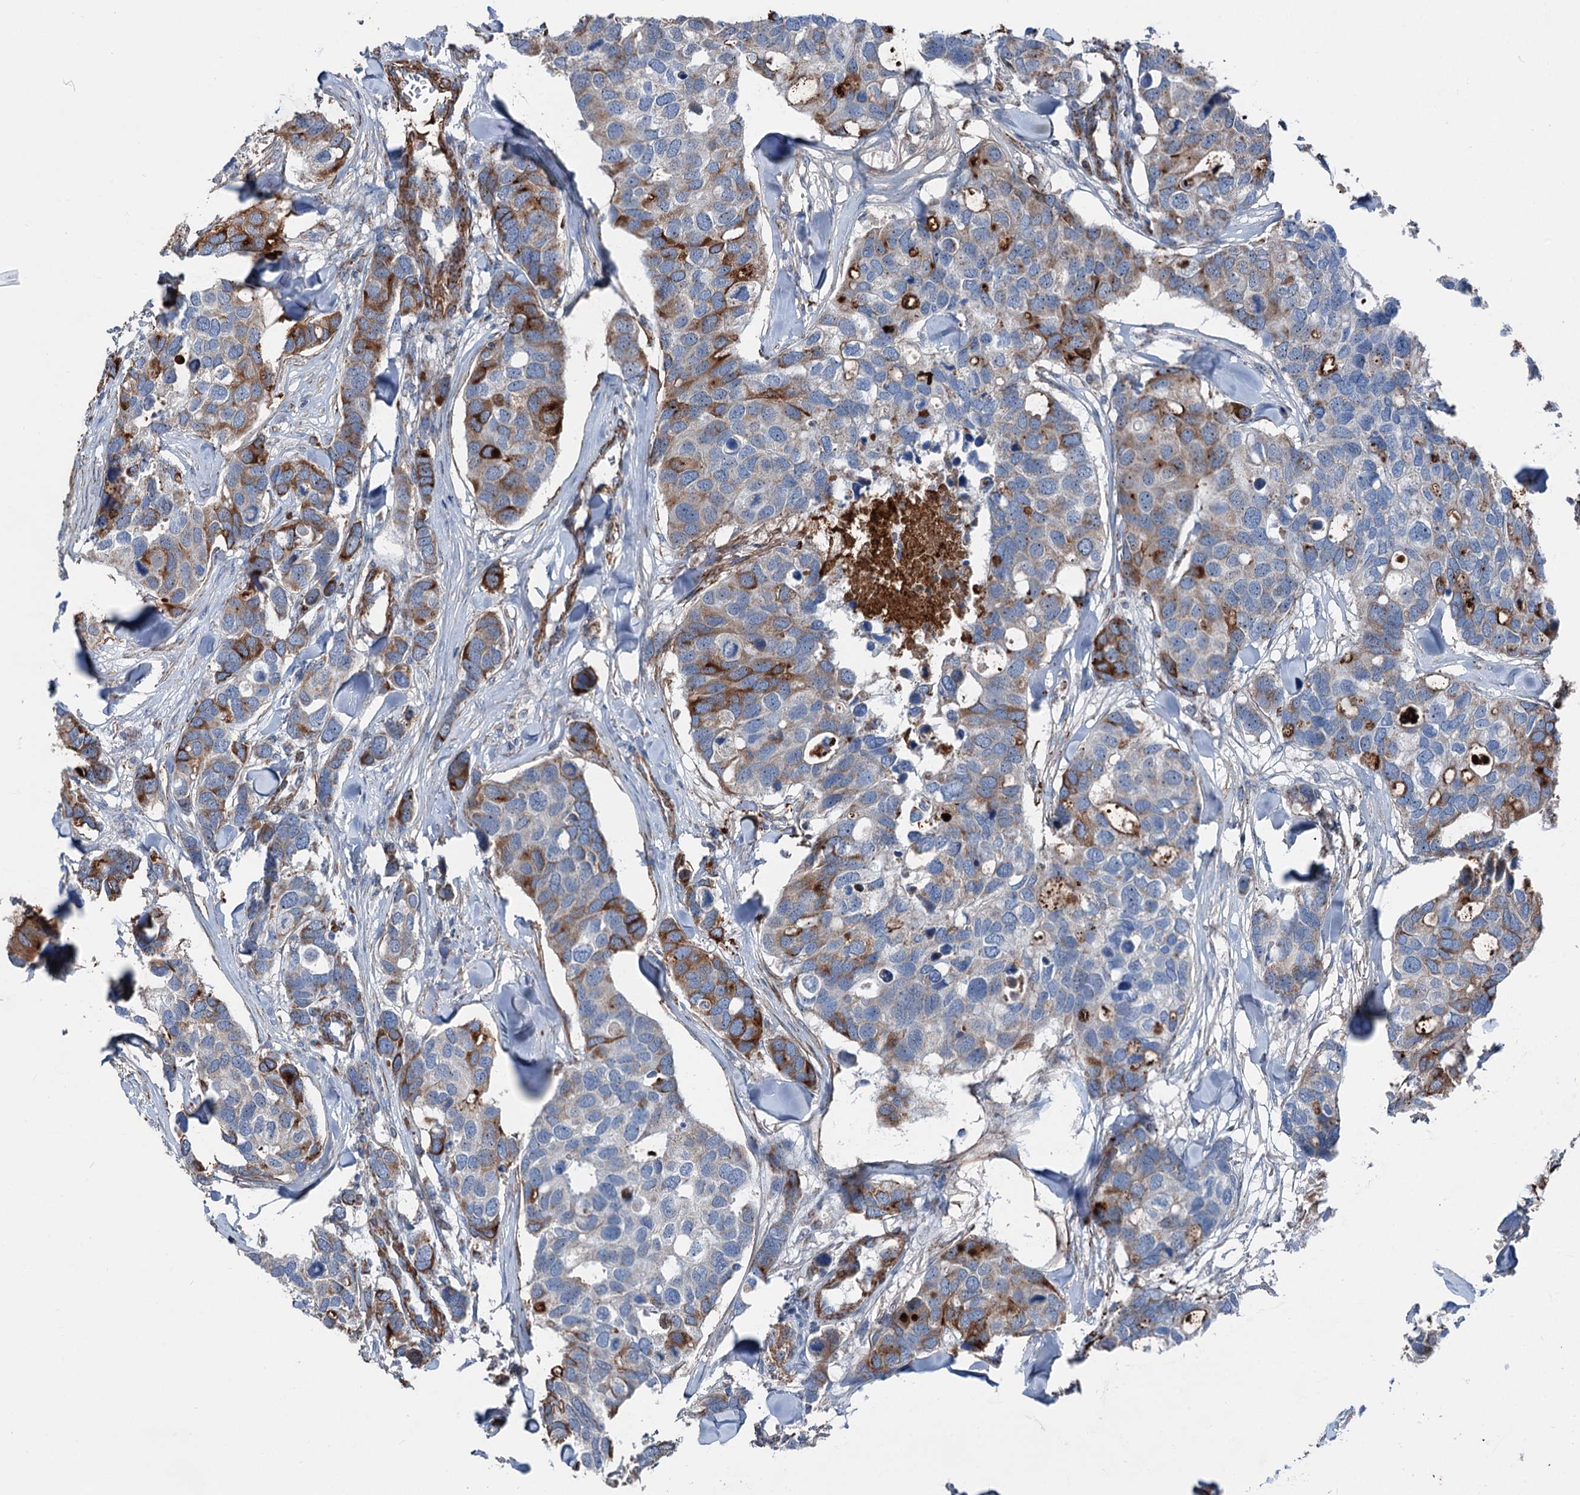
{"staining": {"intensity": "moderate", "quantity": "25%-75%", "location": "cytoplasmic/membranous"}, "tissue": "breast cancer", "cell_type": "Tumor cells", "image_type": "cancer", "snomed": [{"axis": "morphology", "description": "Duct carcinoma"}, {"axis": "topography", "description": "Breast"}], "caption": "This image shows IHC staining of breast cancer, with medium moderate cytoplasmic/membranous expression in about 25%-75% of tumor cells.", "gene": "DDIAS", "patient": {"sex": "female", "age": 83}}